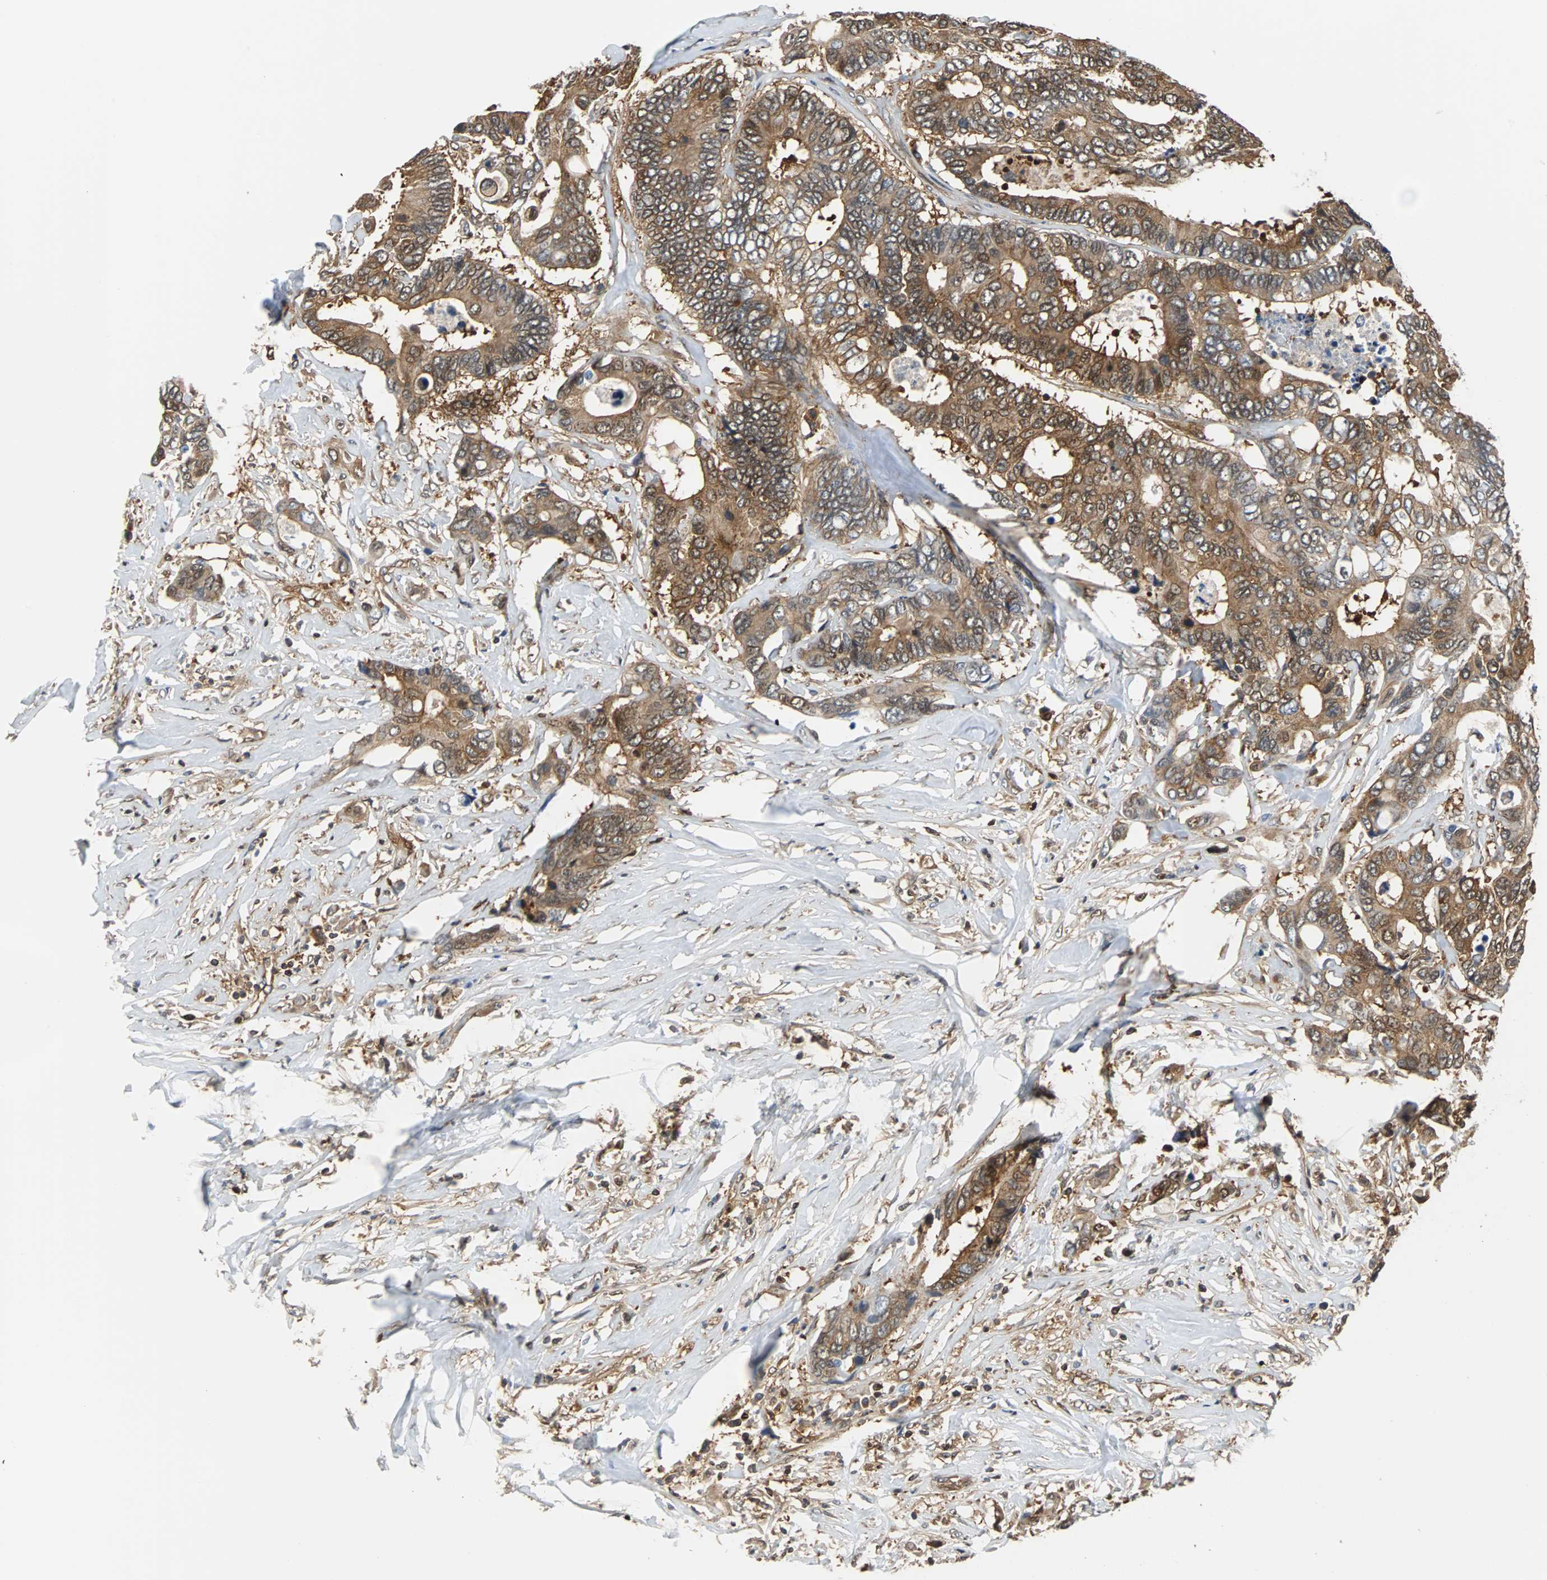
{"staining": {"intensity": "strong", "quantity": ">75%", "location": "cytoplasmic/membranous"}, "tissue": "colorectal cancer", "cell_type": "Tumor cells", "image_type": "cancer", "snomed": [{"axis": "morphology", "description": "Adenocarcinoma, NOS"}, {"axis": "topography", "description": "Rectum"}], "caption": "This image displays colorectal cancer (adenocarcinoma) stained with immunohistochemistry (IHC) to label a protein in brown. The cytoplasmic/membranous of tumor cells show strong positivity for the protein. Nuclei are counter-stained blue.", "gene": "RELA", "patient": {"sex": "male", "age": 55}}